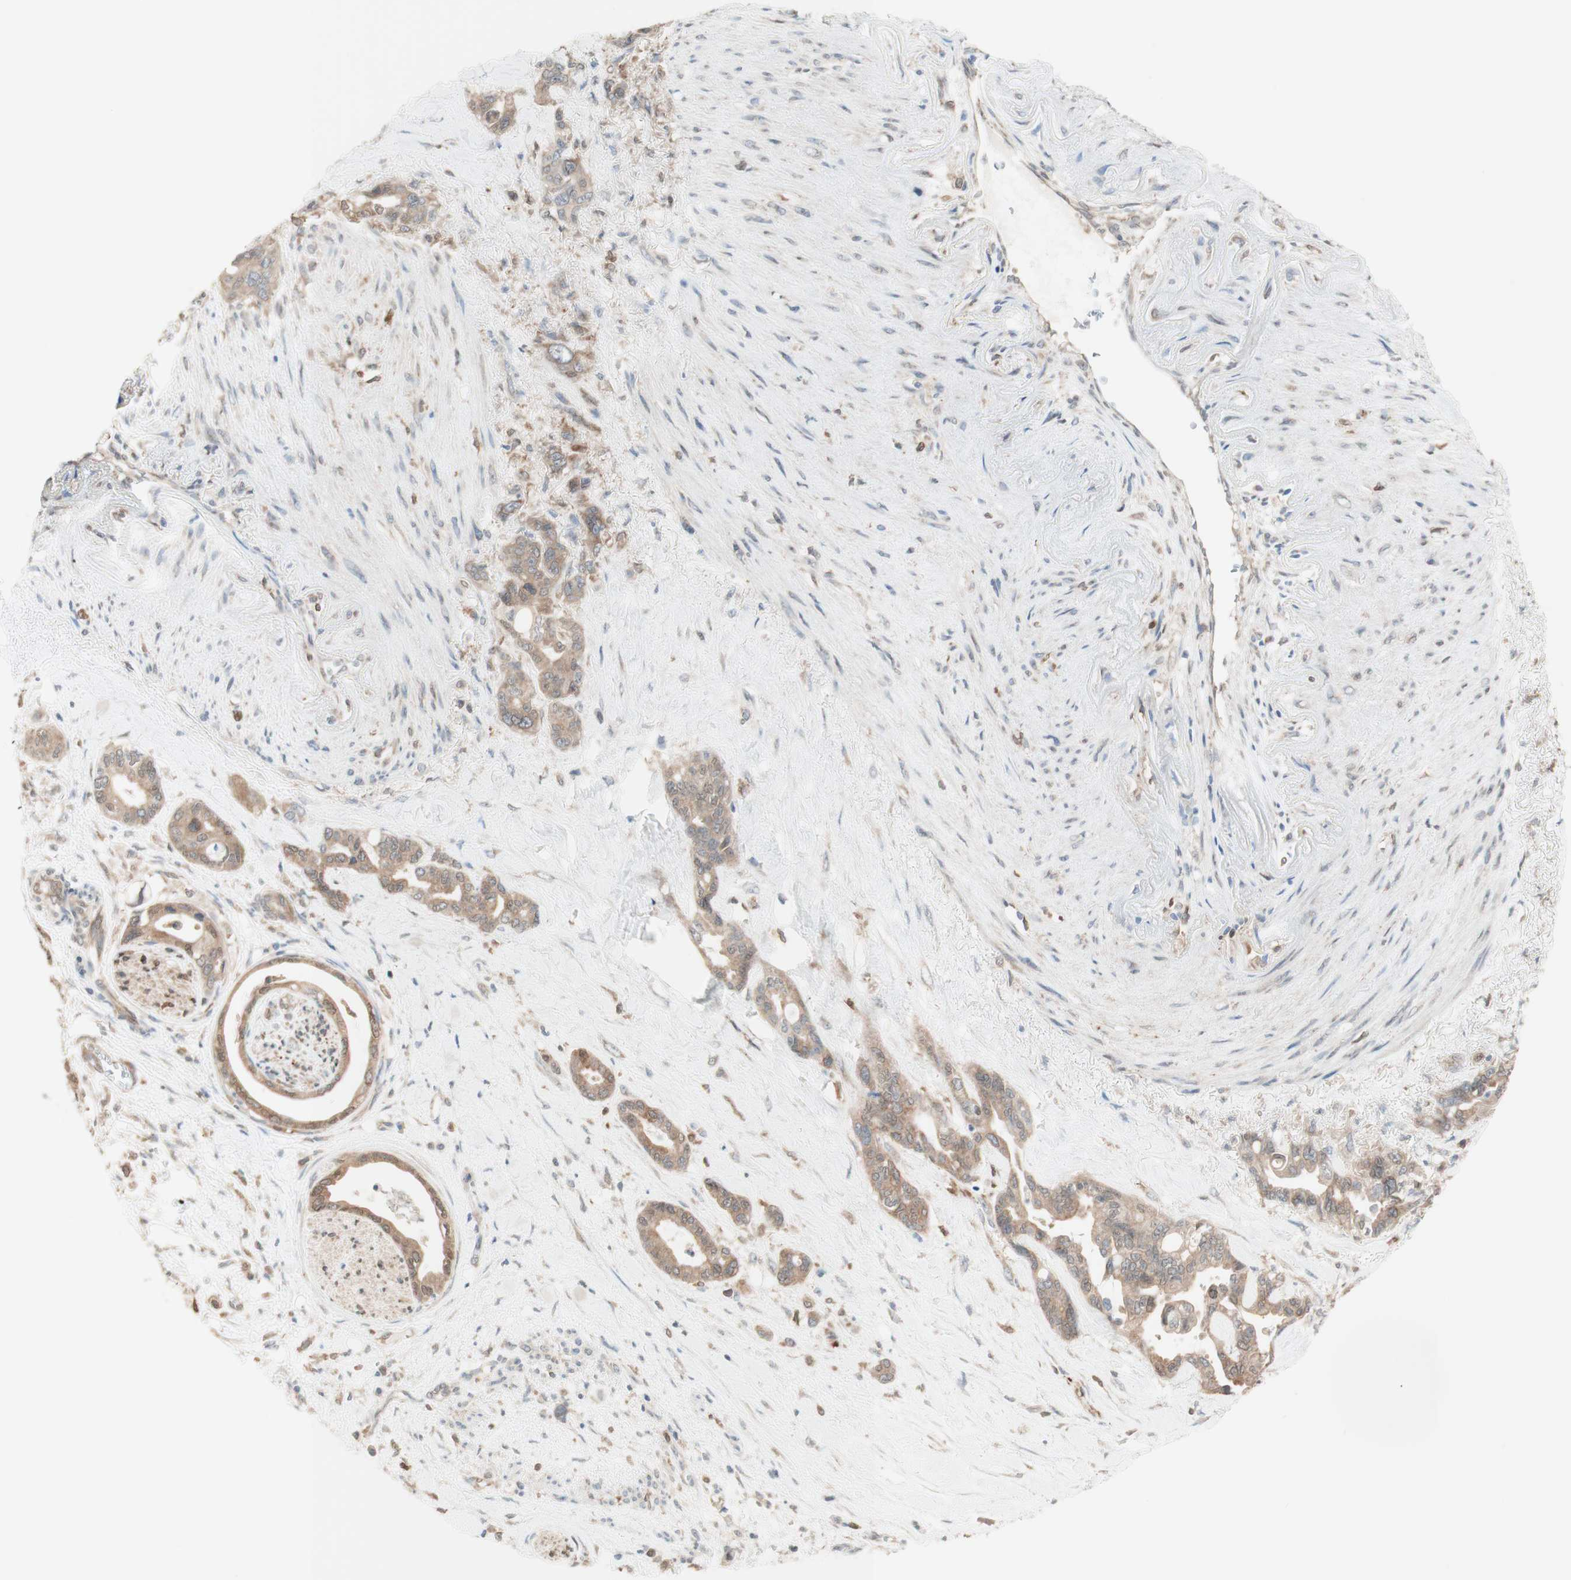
{"staining": {"intensity": "moderate", "quantity": ">75%", "location": "cytoplasmic/membranous"}, "tissue": "pancreatic cancer", "cell_type": "Tumor cells", "image_type": "cancer", "snomed": [{"axis": "morphology", "description": "Adenocarcinoma, NOS"}, {"axis": "topography", "description": "Pancreas"}], "caption": "The histopathology image shows immunohistochemical staining of pancreatic cancer (adenocarcinoma). There is moderate cytoplasmic/membranous staining is seen in approximately >75% of tumor cells.", "gene": "COMT", "patient": {"sex": "male", "age": 70}}